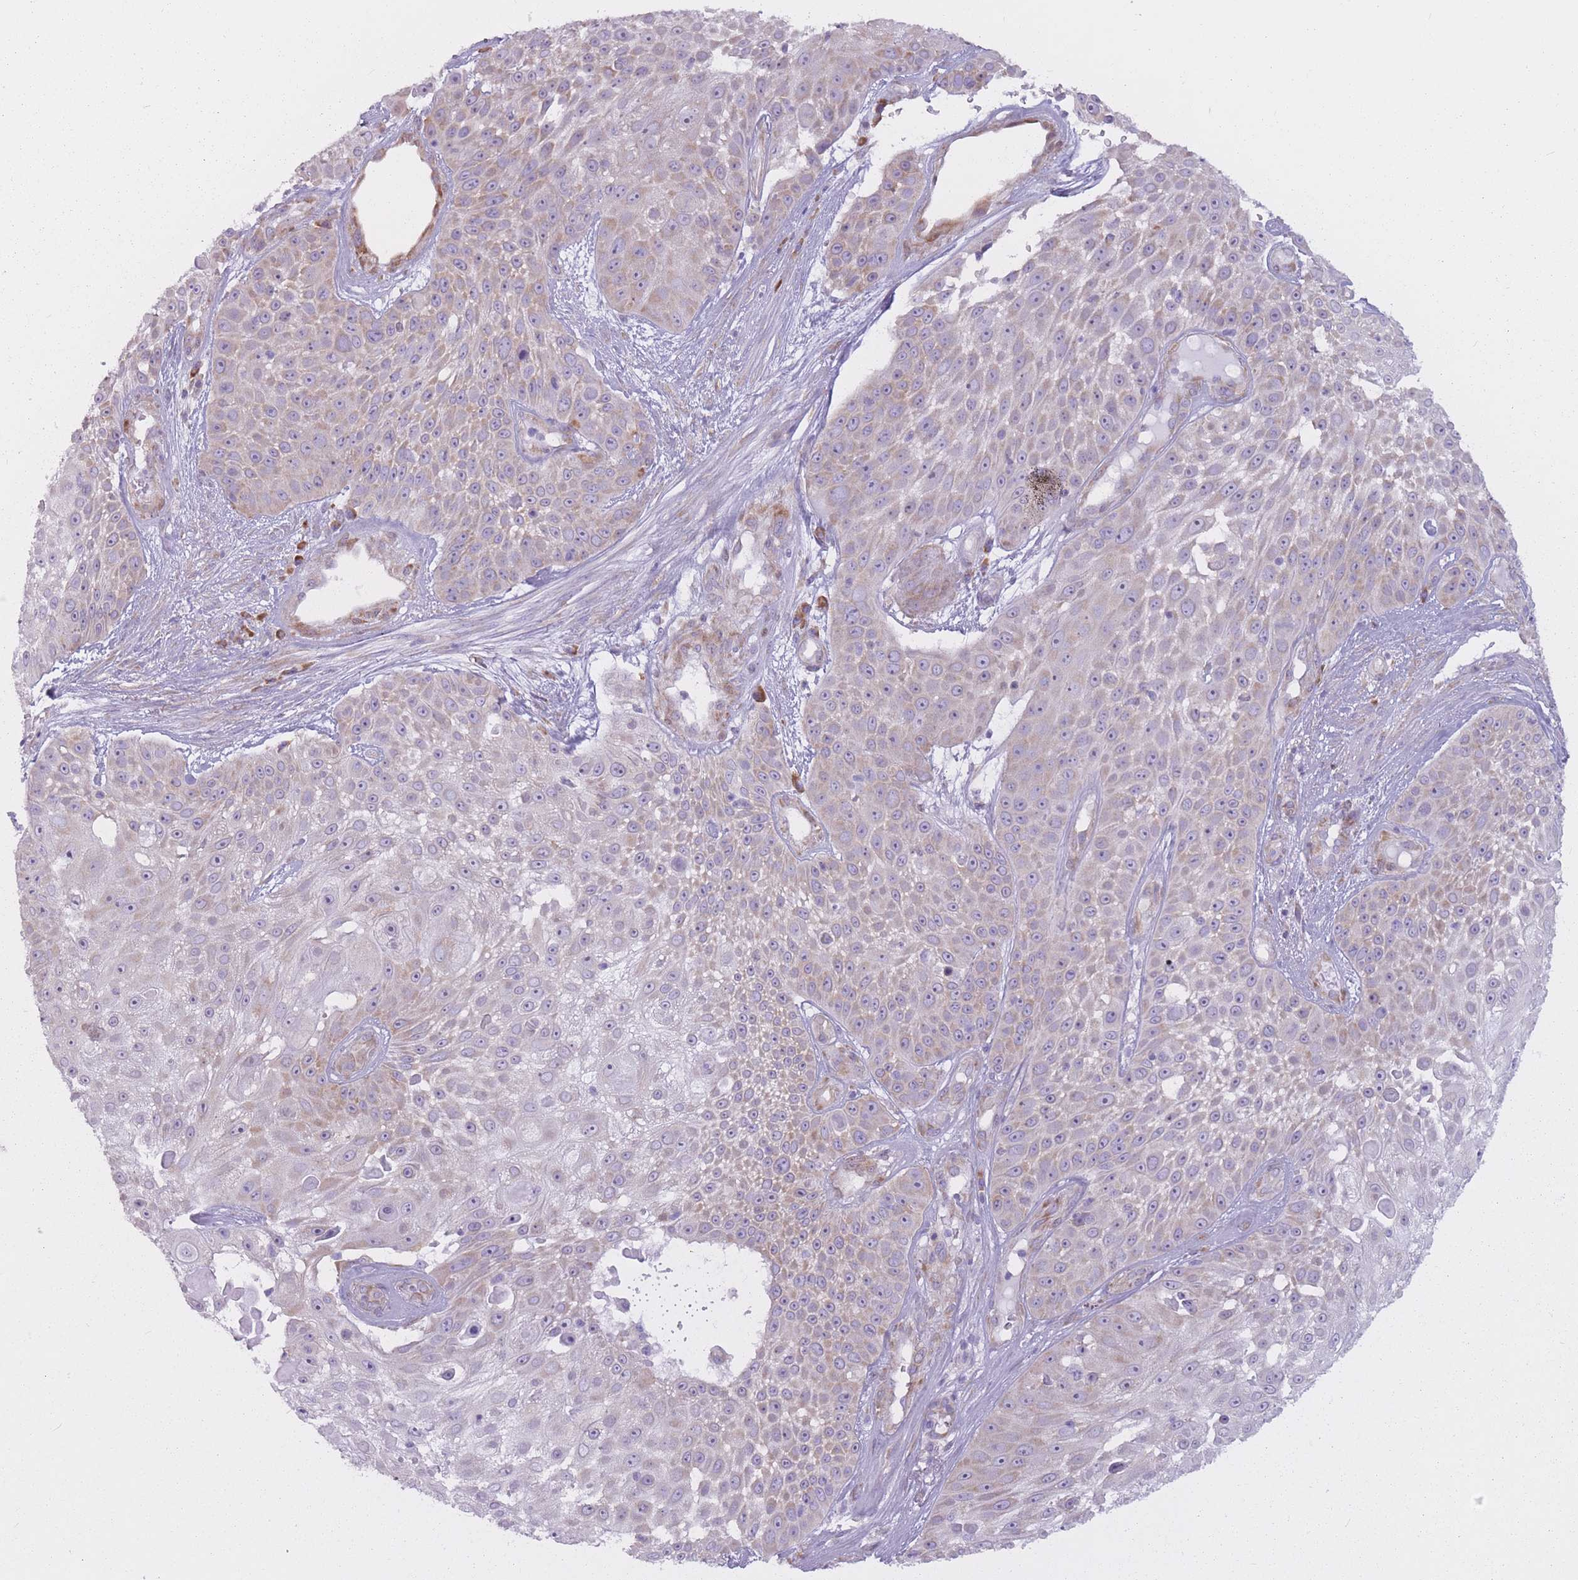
{"staining": {"intensity": "weak", "quantity": "25%-75%", "location": "cytoplasmic/membranous"}, "tissue": "skin cancer", "cell_type": "Tumor cells", "image_type": "cancer", "snomed": [{"axis": "morphology", "description": "Squamous cell carcinoma, NOS"}, {"axis": "topography", "description": "Skin"}], "caption": "Protein expression analysis of human skin cancer (squamous cell carcinoma) reveals weak cytoplasmic/membranous expression in approximately 25%-75% of tumor cells. Nuclei are stained in blue.", "gene": "RPL18", "patient": {"sex": "female", "age": 86}}